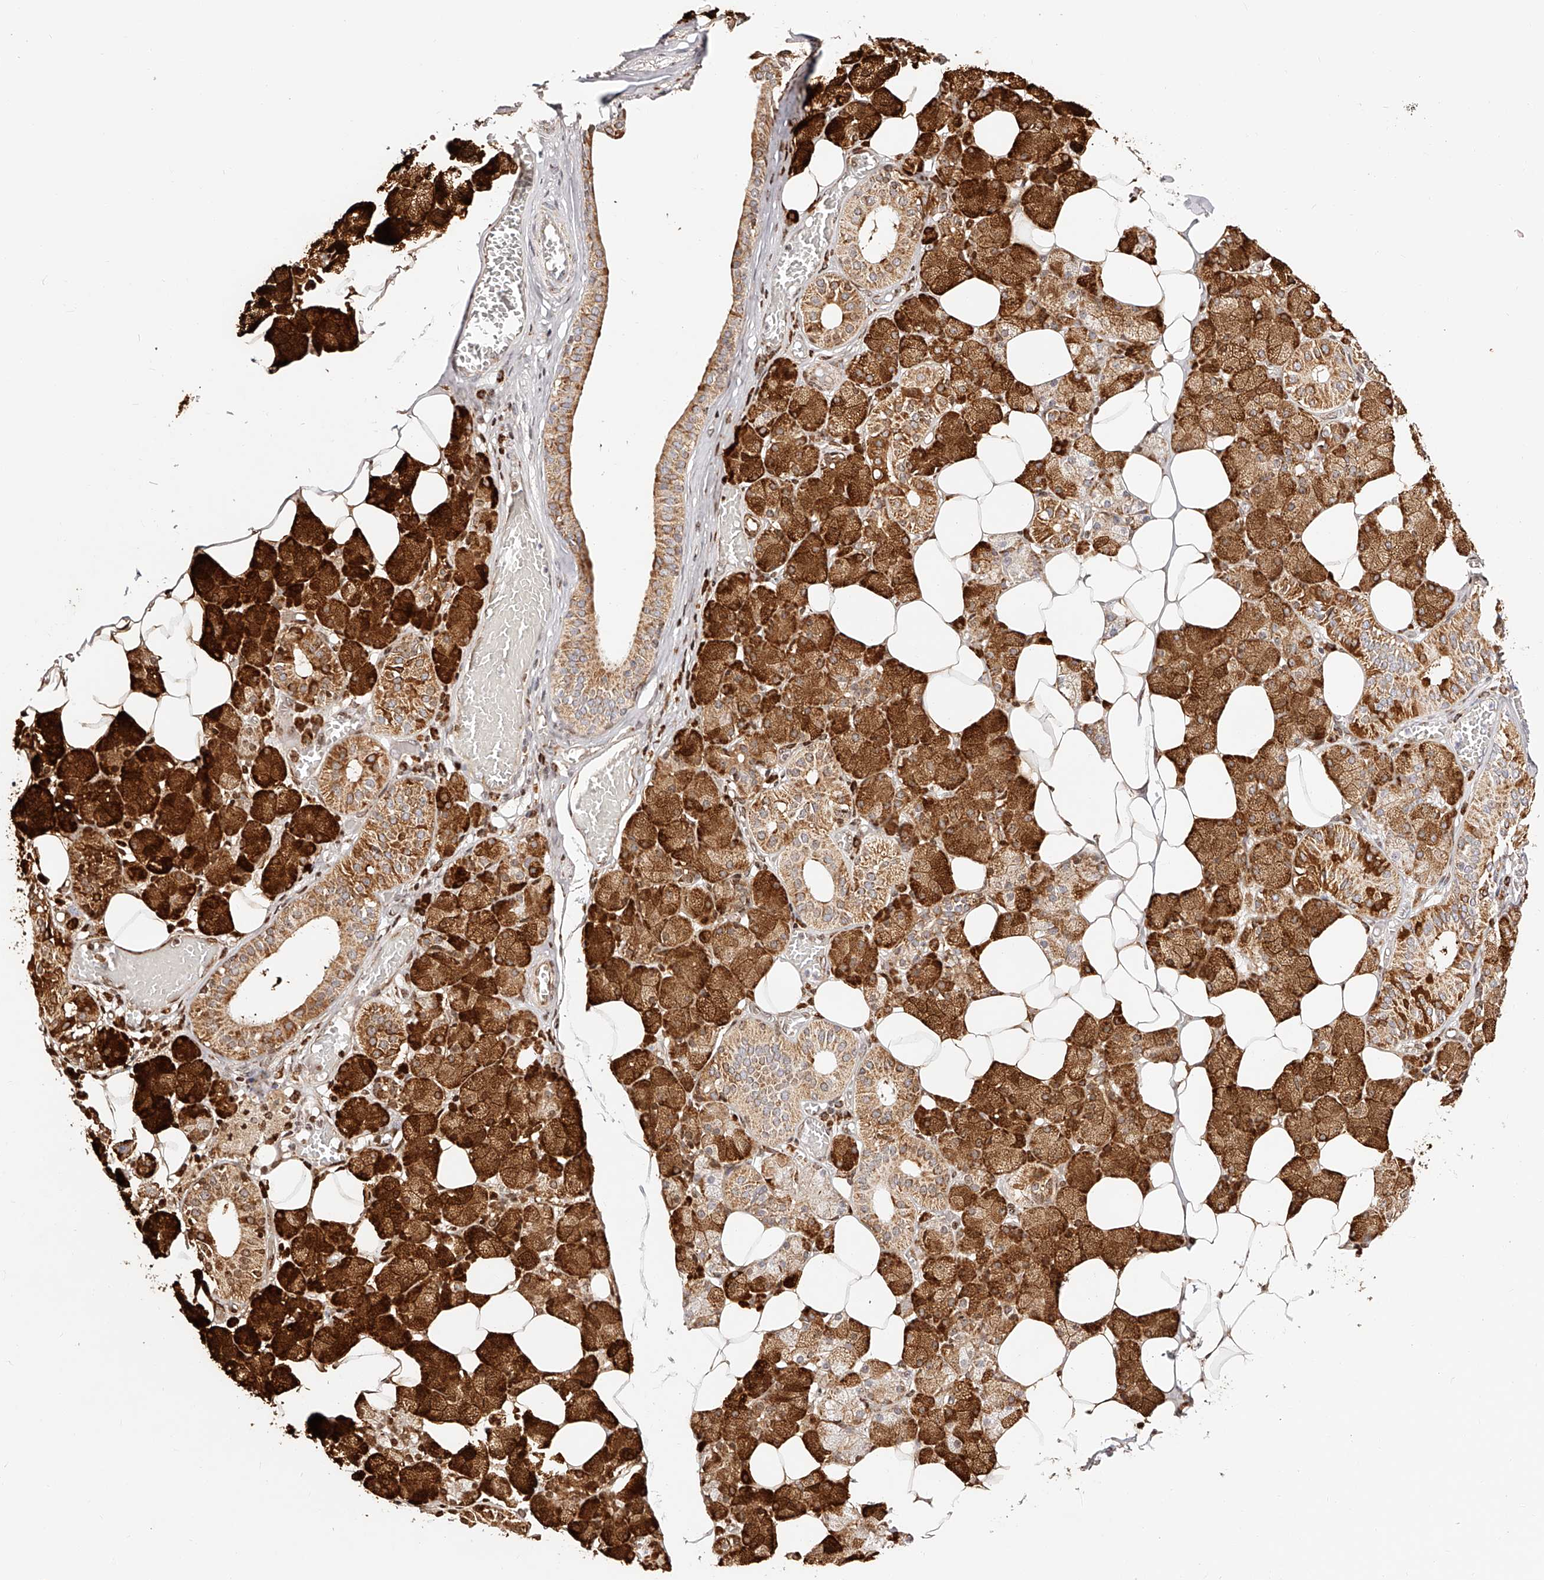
{"staining": {"intensity": "strong", "quantity": "25%-75%", "location": "cytoplasmic/membranous"}, "tissue": "salivary gland", "cell_type": "Glandular cells", "image_type": "normal", "snomed": [{"axis": "morphology", "description": "Normal tissue, NOS"}, {"axis": "topography", "description": "Salivary gland"}], "caption": "Normal salivary gland was stained to show a protein in brown. There is high levels of strong cytoplasmic/membranous positivity in about 25%-75% of glandular cells.", "gene": "NDUFV3", "patient": {"sex": "female", "age": 33}}